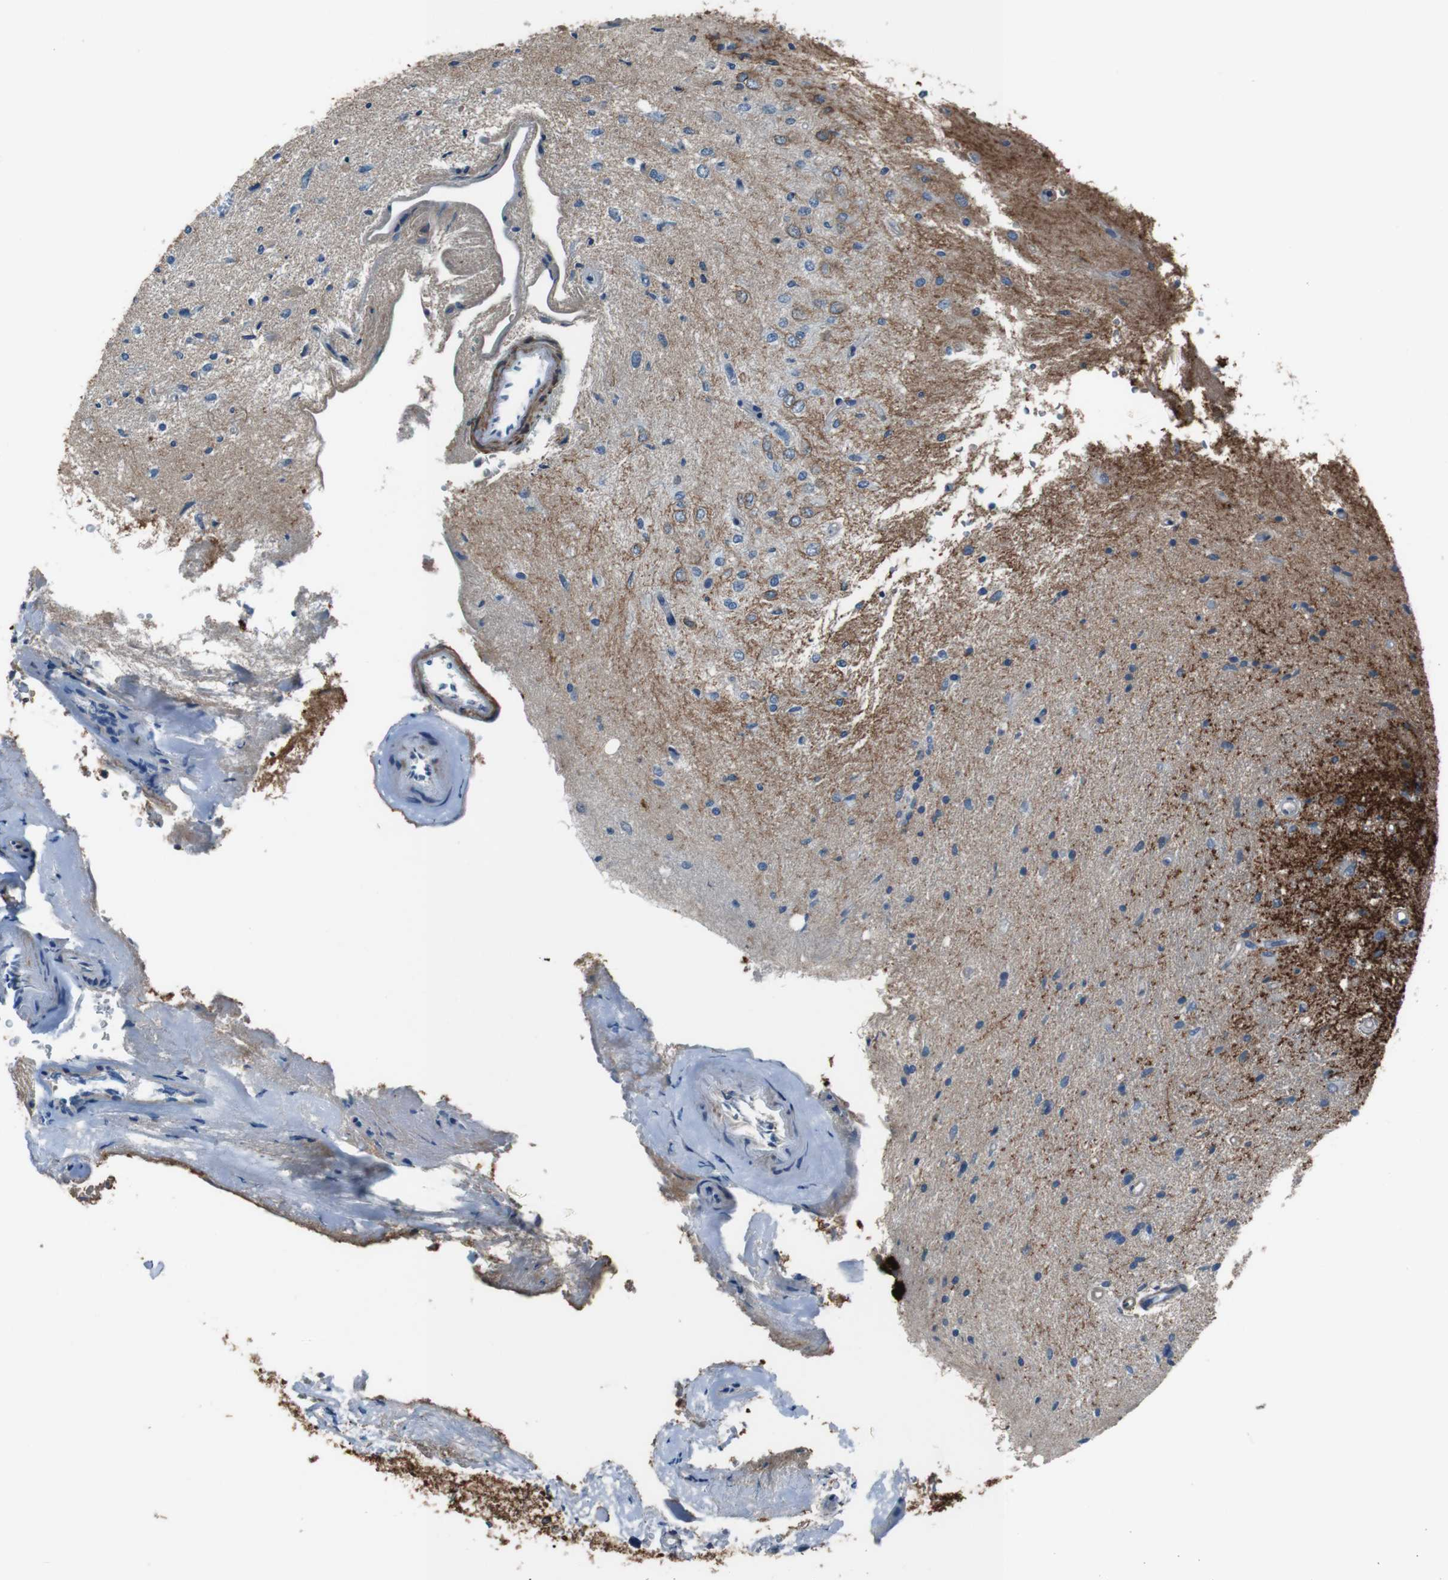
{"staining": {"intensity": "weak", "quantity": "<25%", "location": "cytoplasmic/membranous"}, "tissue": "glioma", "cell_type": "Tumor cells", "image_type": "cancer", "snomed": [{"axis": "morphology", "description": "Glioma, malignant, Low grade"}, {"axis": "topography", "description": "Brain"}], "caption": "Image shows no significant protein expression in tumor cells of malignant glioma (low-grade). (Brightfield microscopy of DAB (3,3'-diaminobenzidine) immunohistochemistry at high magnification).", "gene": "ATP2B1", "patient": {"sex": "male", "age": 77}}